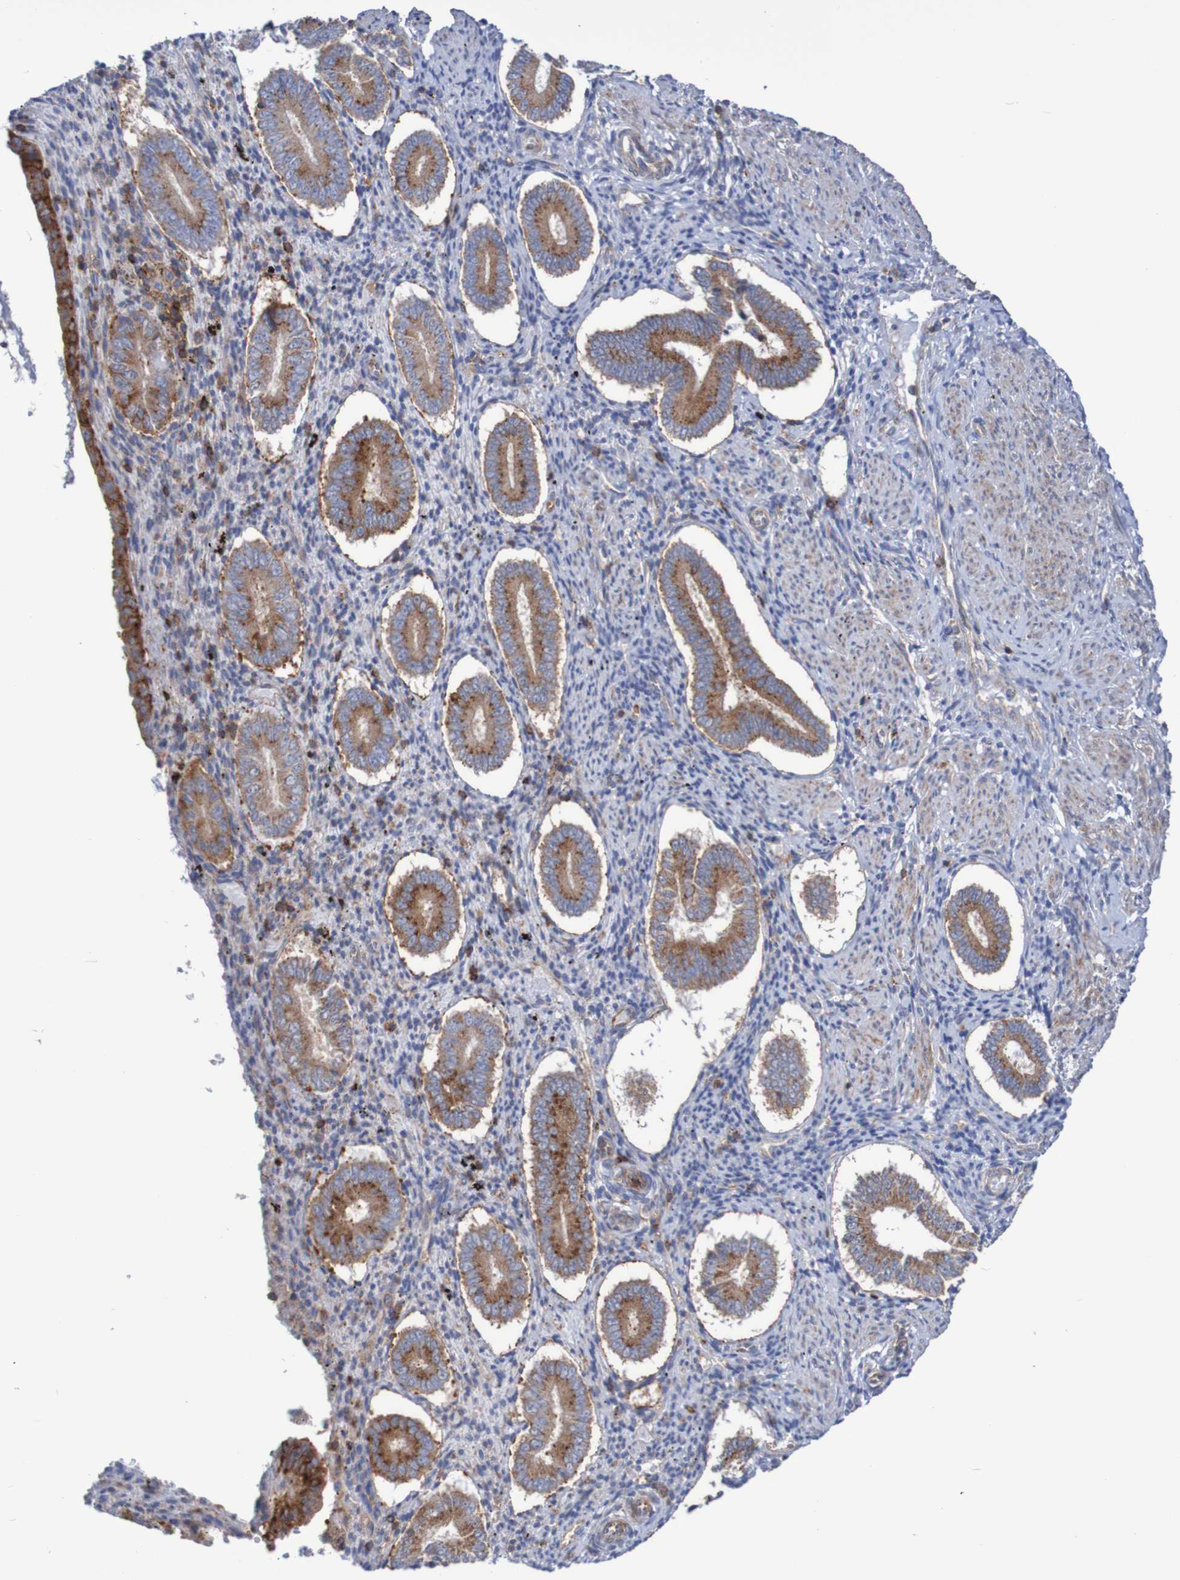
{"staining": {"intensity": "moderate", "quantity": ">75%", "location": "cytoplasmic/membranous"}, "tissue": "endometrium", "cell_type": "Cells in endometrial stroma", "image_type": "normal", "snomed": [{"axis": "morphology", "description": "Normal tissue, NOS"}, {"axis": "topography", "description": "Endometrium"}], "caption": "Immunohistochemistry (DAB) staining of benign human endometrium reveals moderate cytoplasmic/membranous protein expression in about >75% of cells in endometrial stroma.", "gene": "FXR2", "patient": {"sex": "female", "age": 42}}